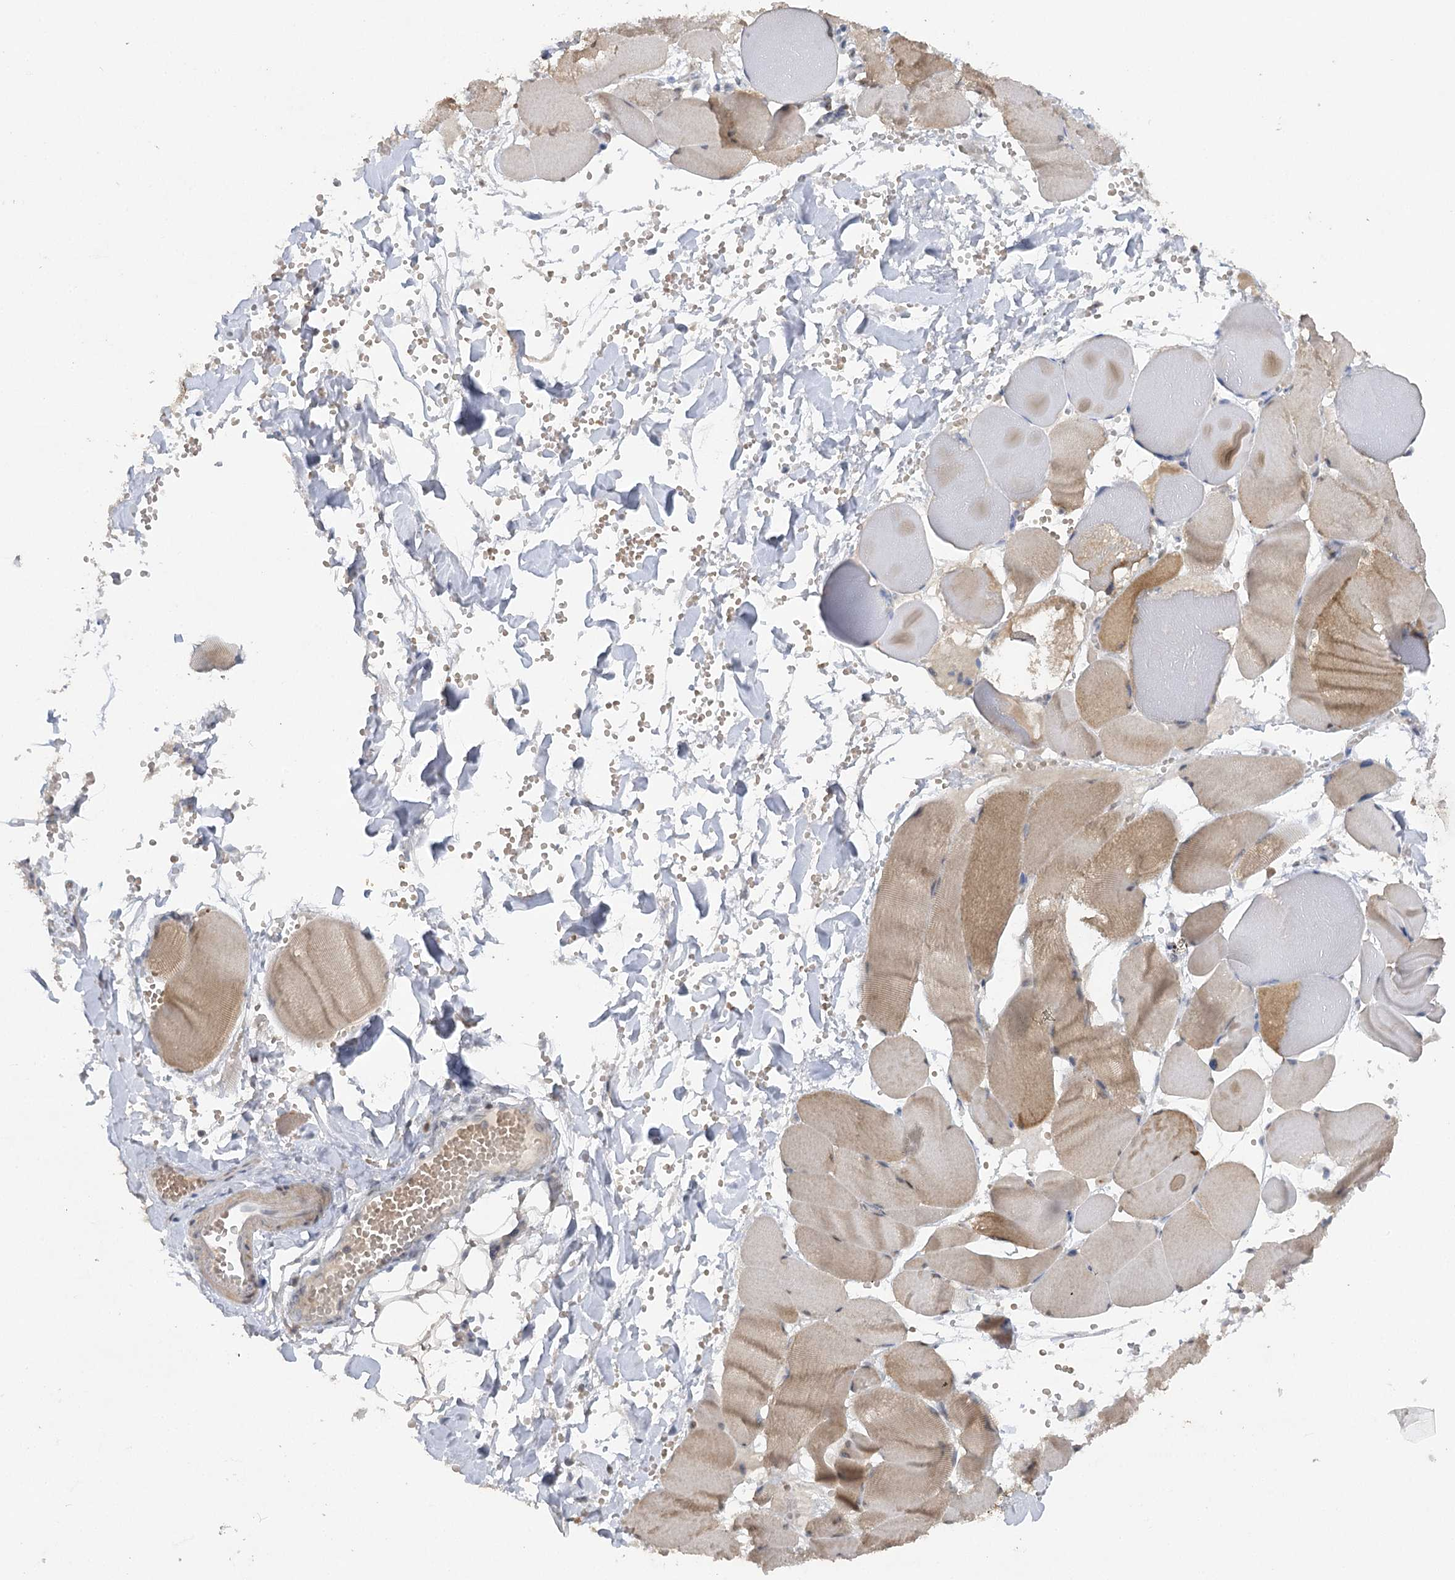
{"staining": {"intensity": "moderate", "quantity": ">75%", "location": "cytoplasmic/membranous"}, "tissue": "adipose tissue", "cell_type": "Adipocytes", "image_type": "normal", "snomed": [{"axis": "morphology", "description": "Normal tissue, NOS"}, {"axis": "topography", "description": "Skeletal muscle"}, {"axis": "topography", "description": "Peripheral nerve tissue"}], "caption": "Adipose tissue stained with DAB (3,3'-diaminobenzidine) immunohistochemistry reveals medium levels of moderate cytoplasmic/membranous positivity in approximately >75% of adipocytes. The protein of interest is shown in brown color, while the nuclei are stained blue.", "gene": "TRAF3IP1", "patient": {"sex": "female", "age": 55}}